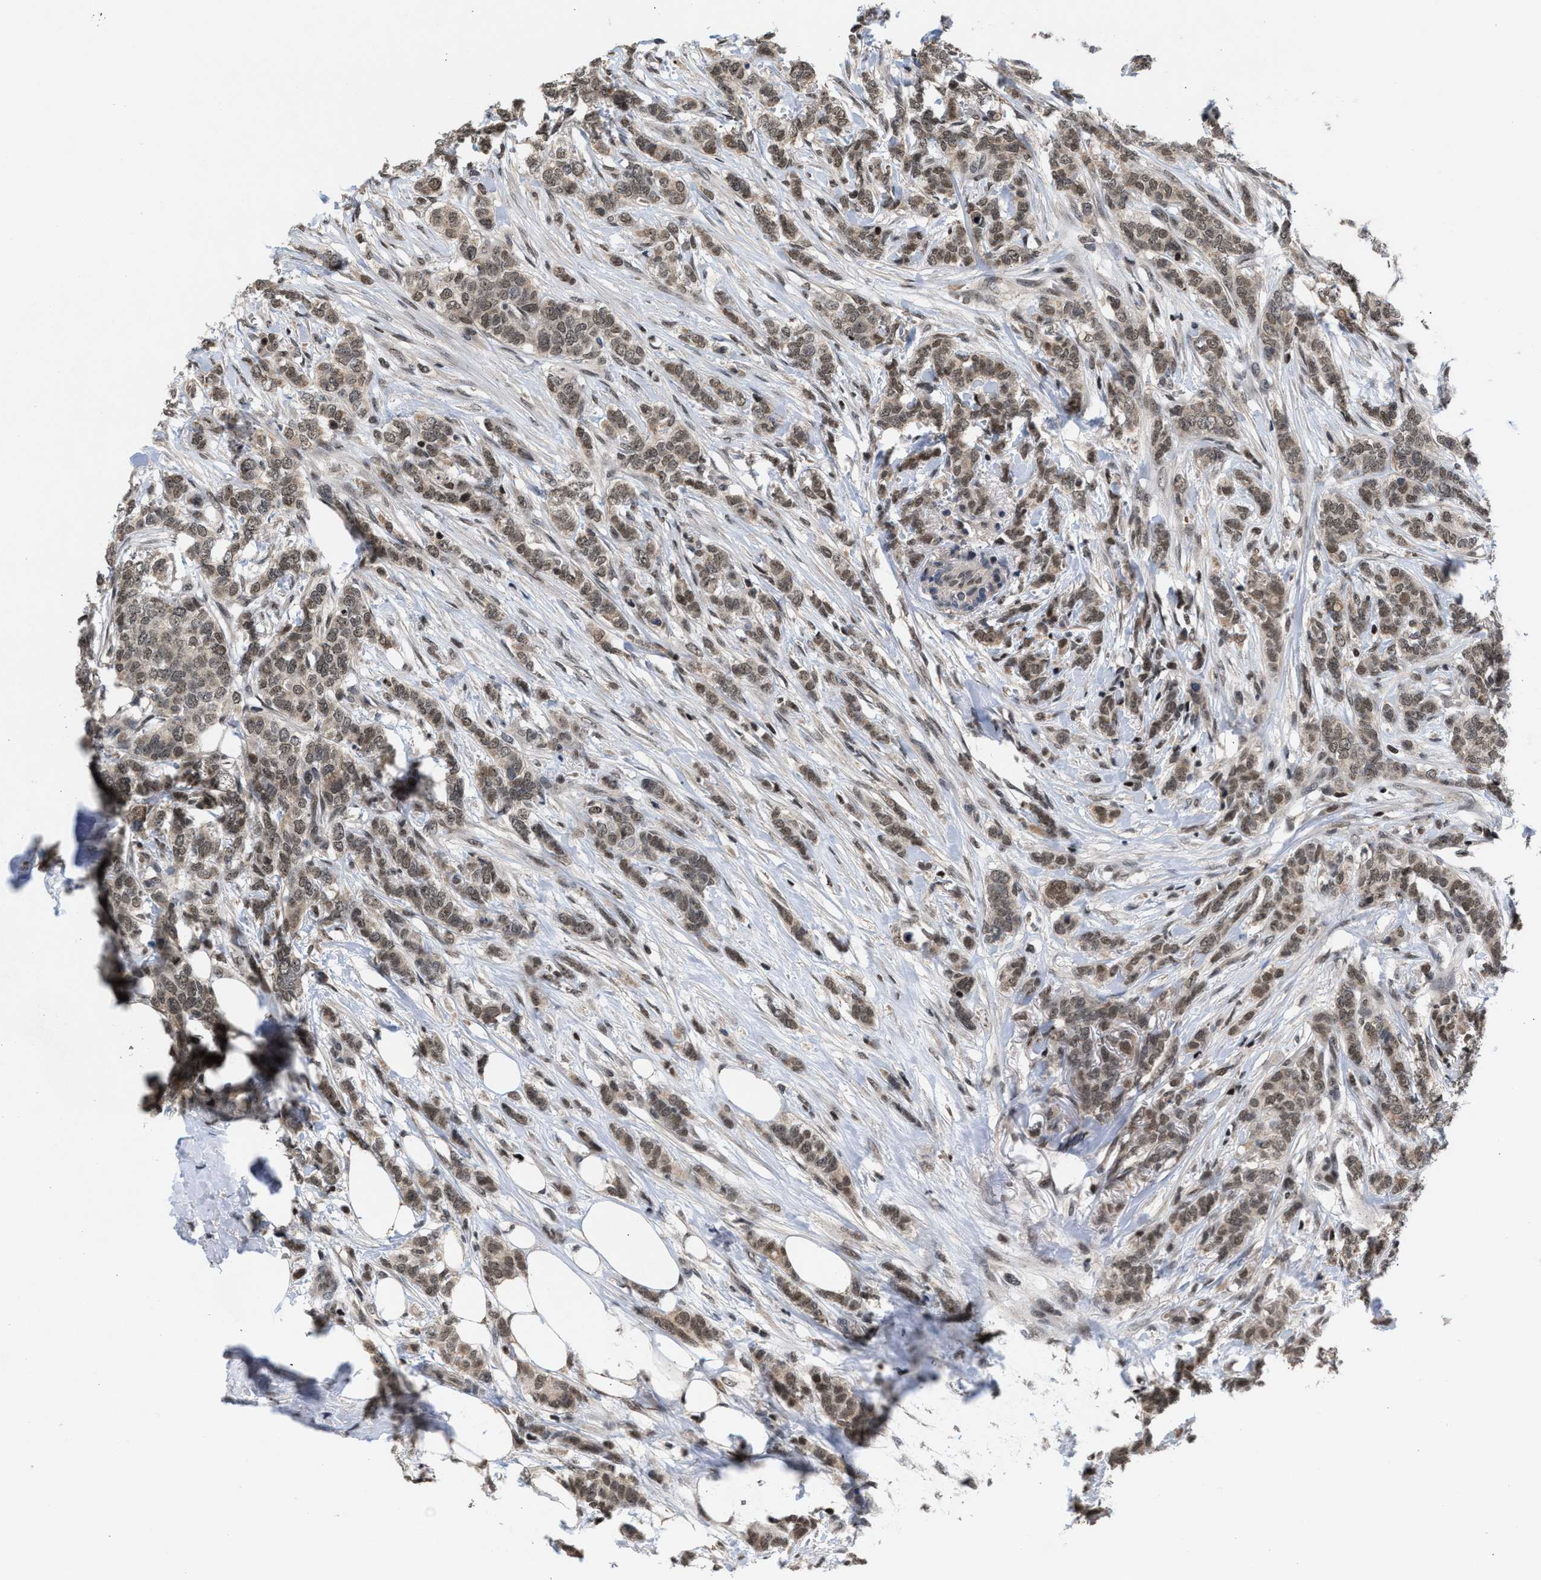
{"staining": {"intensity": "weak", "quantity": ">75%", "location": "cytoplasmic/membranous,nuclear"}, "tissue": "breast cancer", "cell_type": "Tumor cells", "image_type": "cancer", "snomed": [{"axis": "morphology", "description": "Lobular carcinoma"}, {"axis": "topography", "description": "Skin"}, {"axis": "topography", "description": "Breast"}], "caption": "Immunohistochemistry (IHC) staining of breast cancer (lobular carcinoma), which displays low levels of weak cytoplasmic/membranous and nuclear staining in approximately >75% of tumor cells indicating weak cytoplasmic/membranous and nuclear protein expression. The staining was performed using DAB (3,3'-diaminobenzidine) (brown) for protein detection and nuclei were counterstained in hematoxylin (blue).", "gene": "C9orf78", "patient": {"sex": "female", "age": 46}}